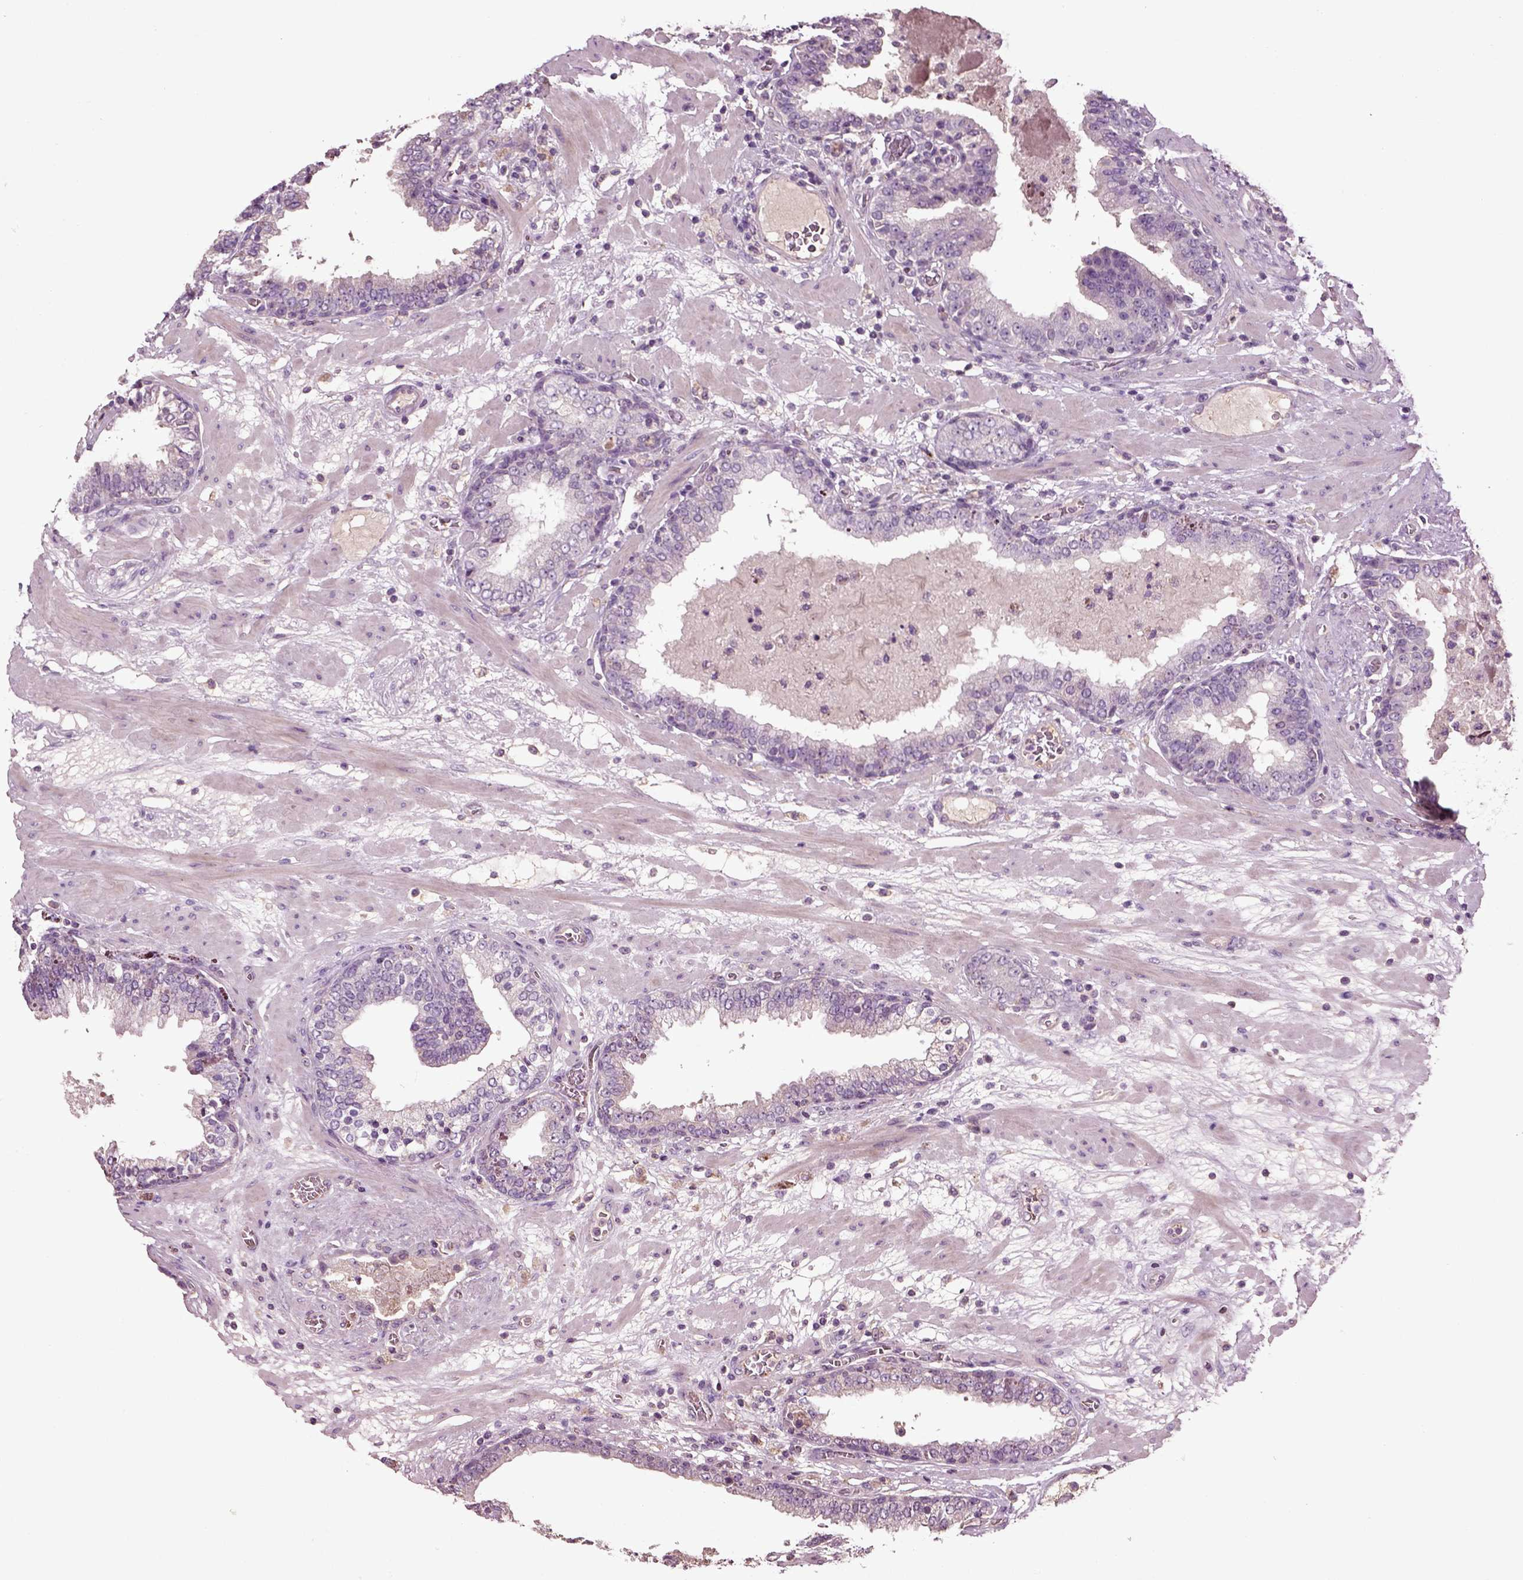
{"staining": {"intensity": "negative", "quantity": "none", "location": "none"}, "tissue": "prostate cancer", "cell_type": "Tumor cells", "image_type": "cancer", "snomed": [{"axis": "morphology", "description": "Adenocarcinoma, Low grade"}, {"axis": "topography", "description": "Prostate"}], "caption": "DAB (3,3'-diaminobenzidine) immunohistochemical staining of low-grade adenocarcinoma (prostate) displays no significant expression in tumor cells. (DAB (3,3'-diaminobenzidine) IHC, high magnification).", "gene": "DEFB118", "patient": {"sex": "male", "age": 60}}